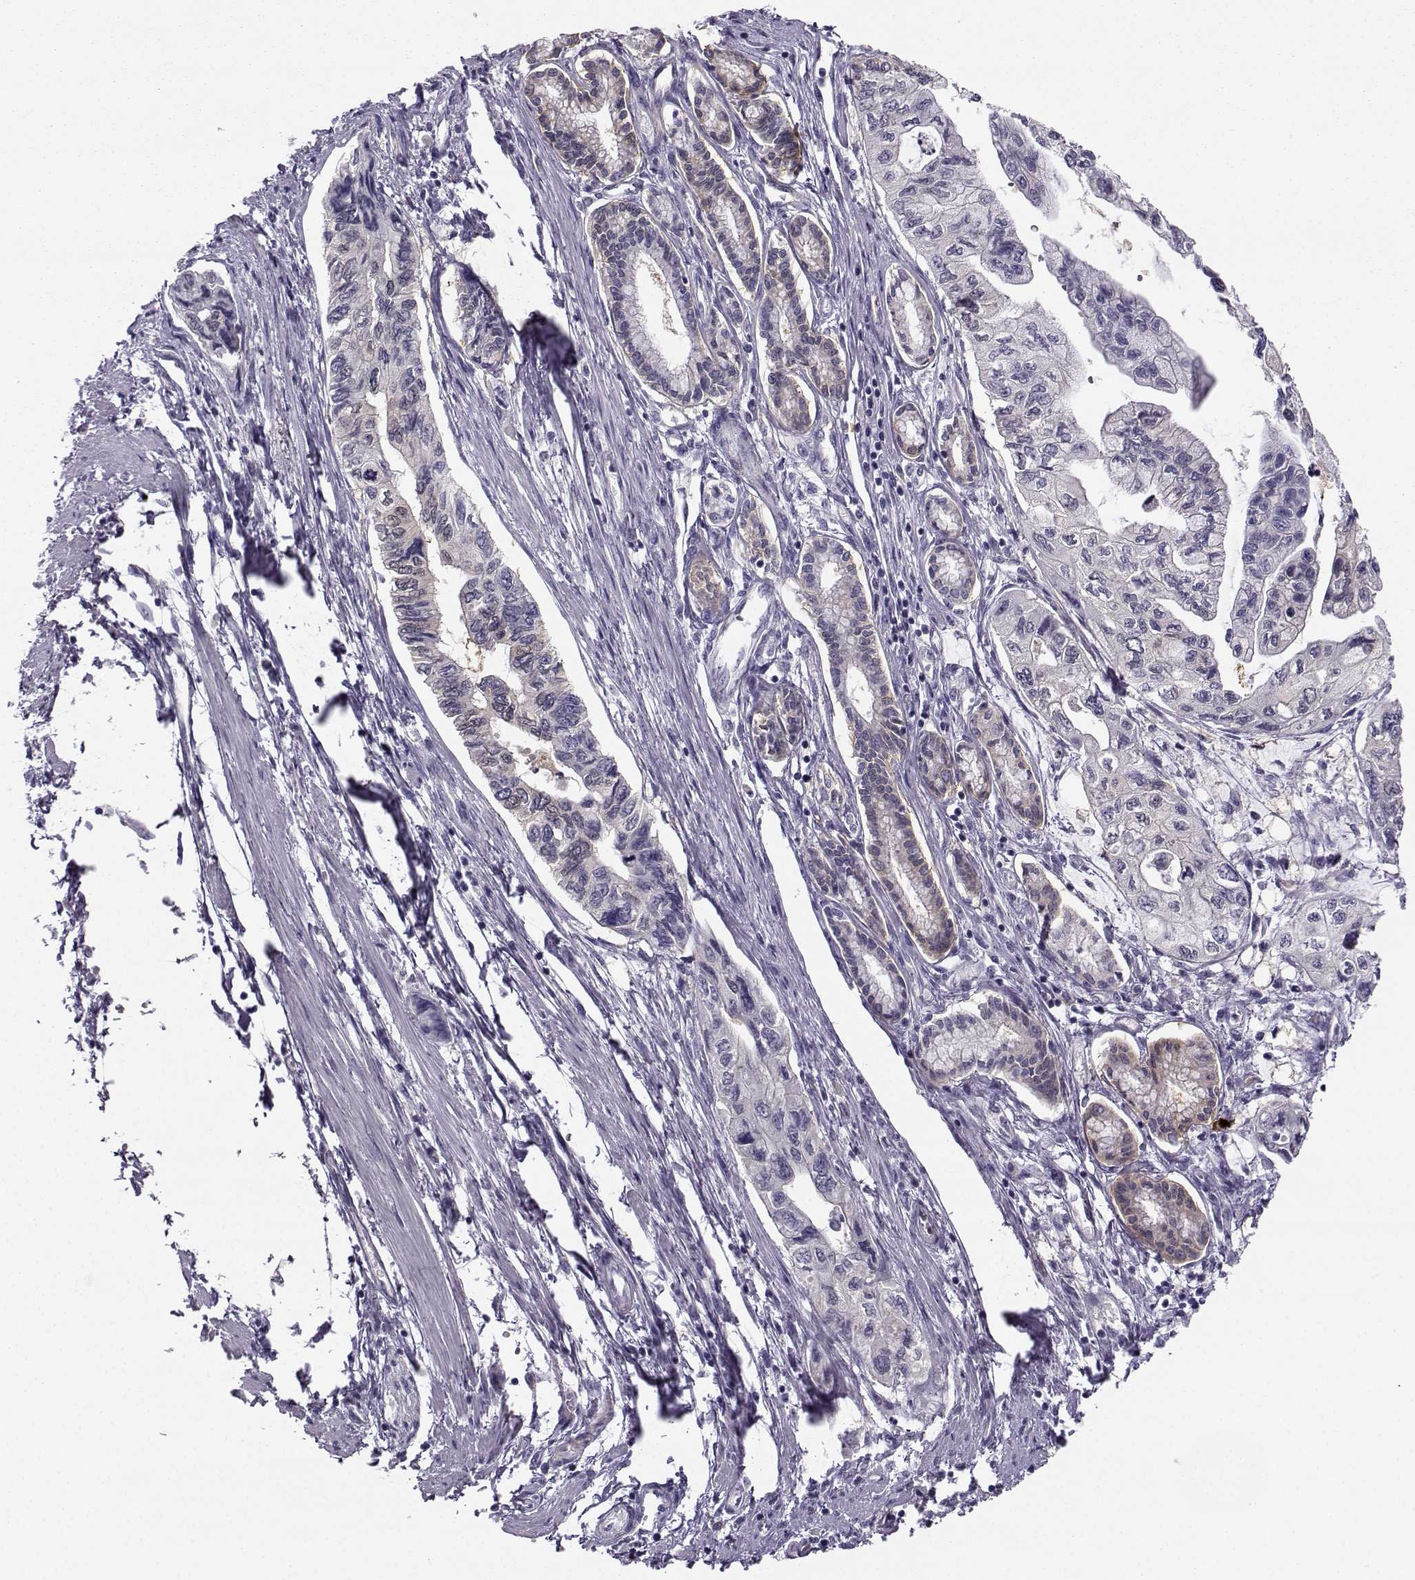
{"staining": {"intensity": "weak", "quantity": "<25%", "location": "cytoplasmic/membranous"}, "tissue": "pancreatic cancer", "cell_type": "Tumor cells", "image_type": "cancer", "snomed": [{"axis": "morphology", "description": "Adenocarcinoma, NOS"}, {"axis": "topography", "description": "Pancreas"}], "caption": "The immunohistochemistry photomicrograph has no significant positivity in tumor cells of pancreatic cancer tissue.", "gene": "NQO1", "patient": {"sex": "female", "age": 76}}